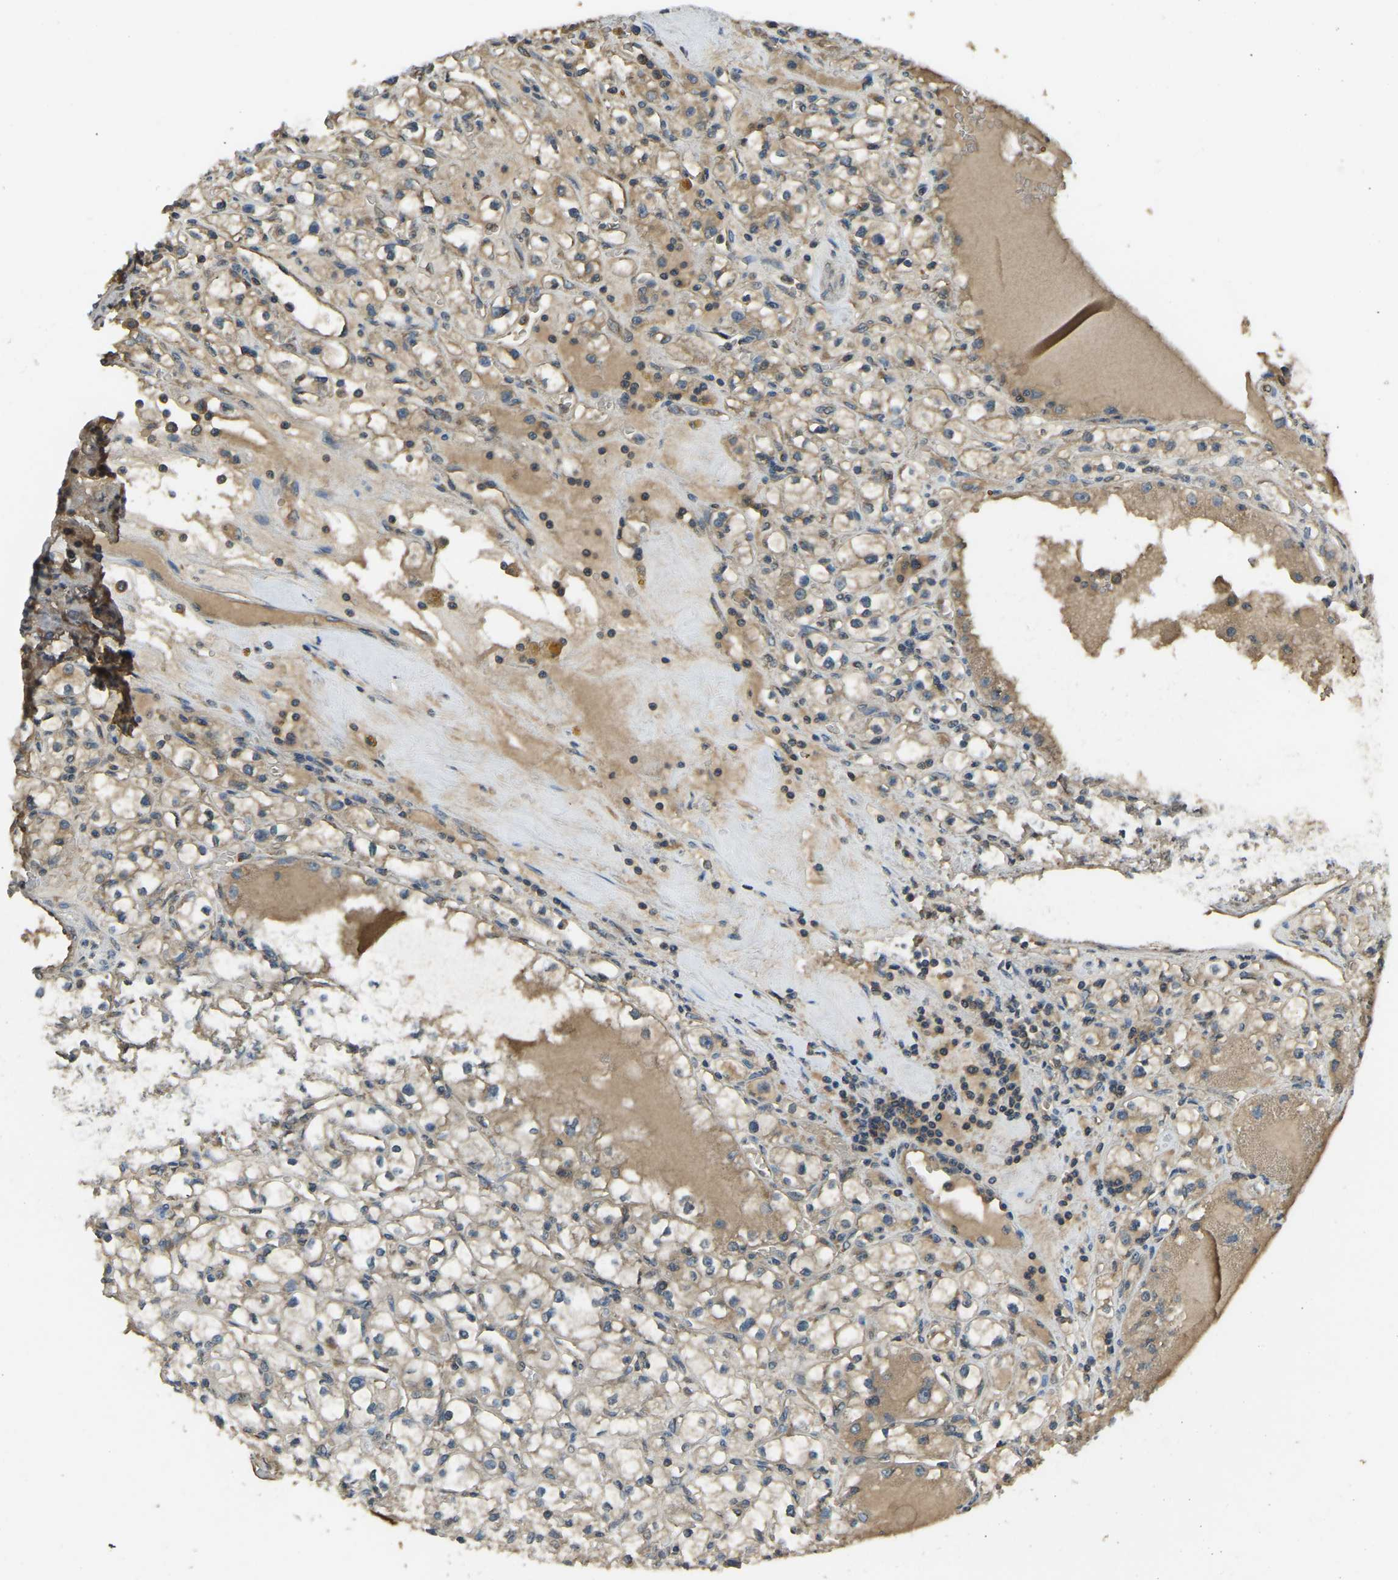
{"staining": {"intensity": "moderate", "quantity": ">75%", "location": "cytoplasmic/membranous"}, "tissue": "renal cancer", "cell_type": "Tumor cells", "image_type": "cancer", "snomed": [{"axis": "morphology", "description": "Adenocarcinoma, NOS"}, {"axis": "topography", "description": "Kidney"}], "caption": "High-power microscopy captured an IHC image of renal adenocarcinoma, revealing moderate cytoplasmic/membranous positivity in approximately >75% of tumor cells.", "gene": "AIMP1", "patient": {"sex": "male", "age": 56}}